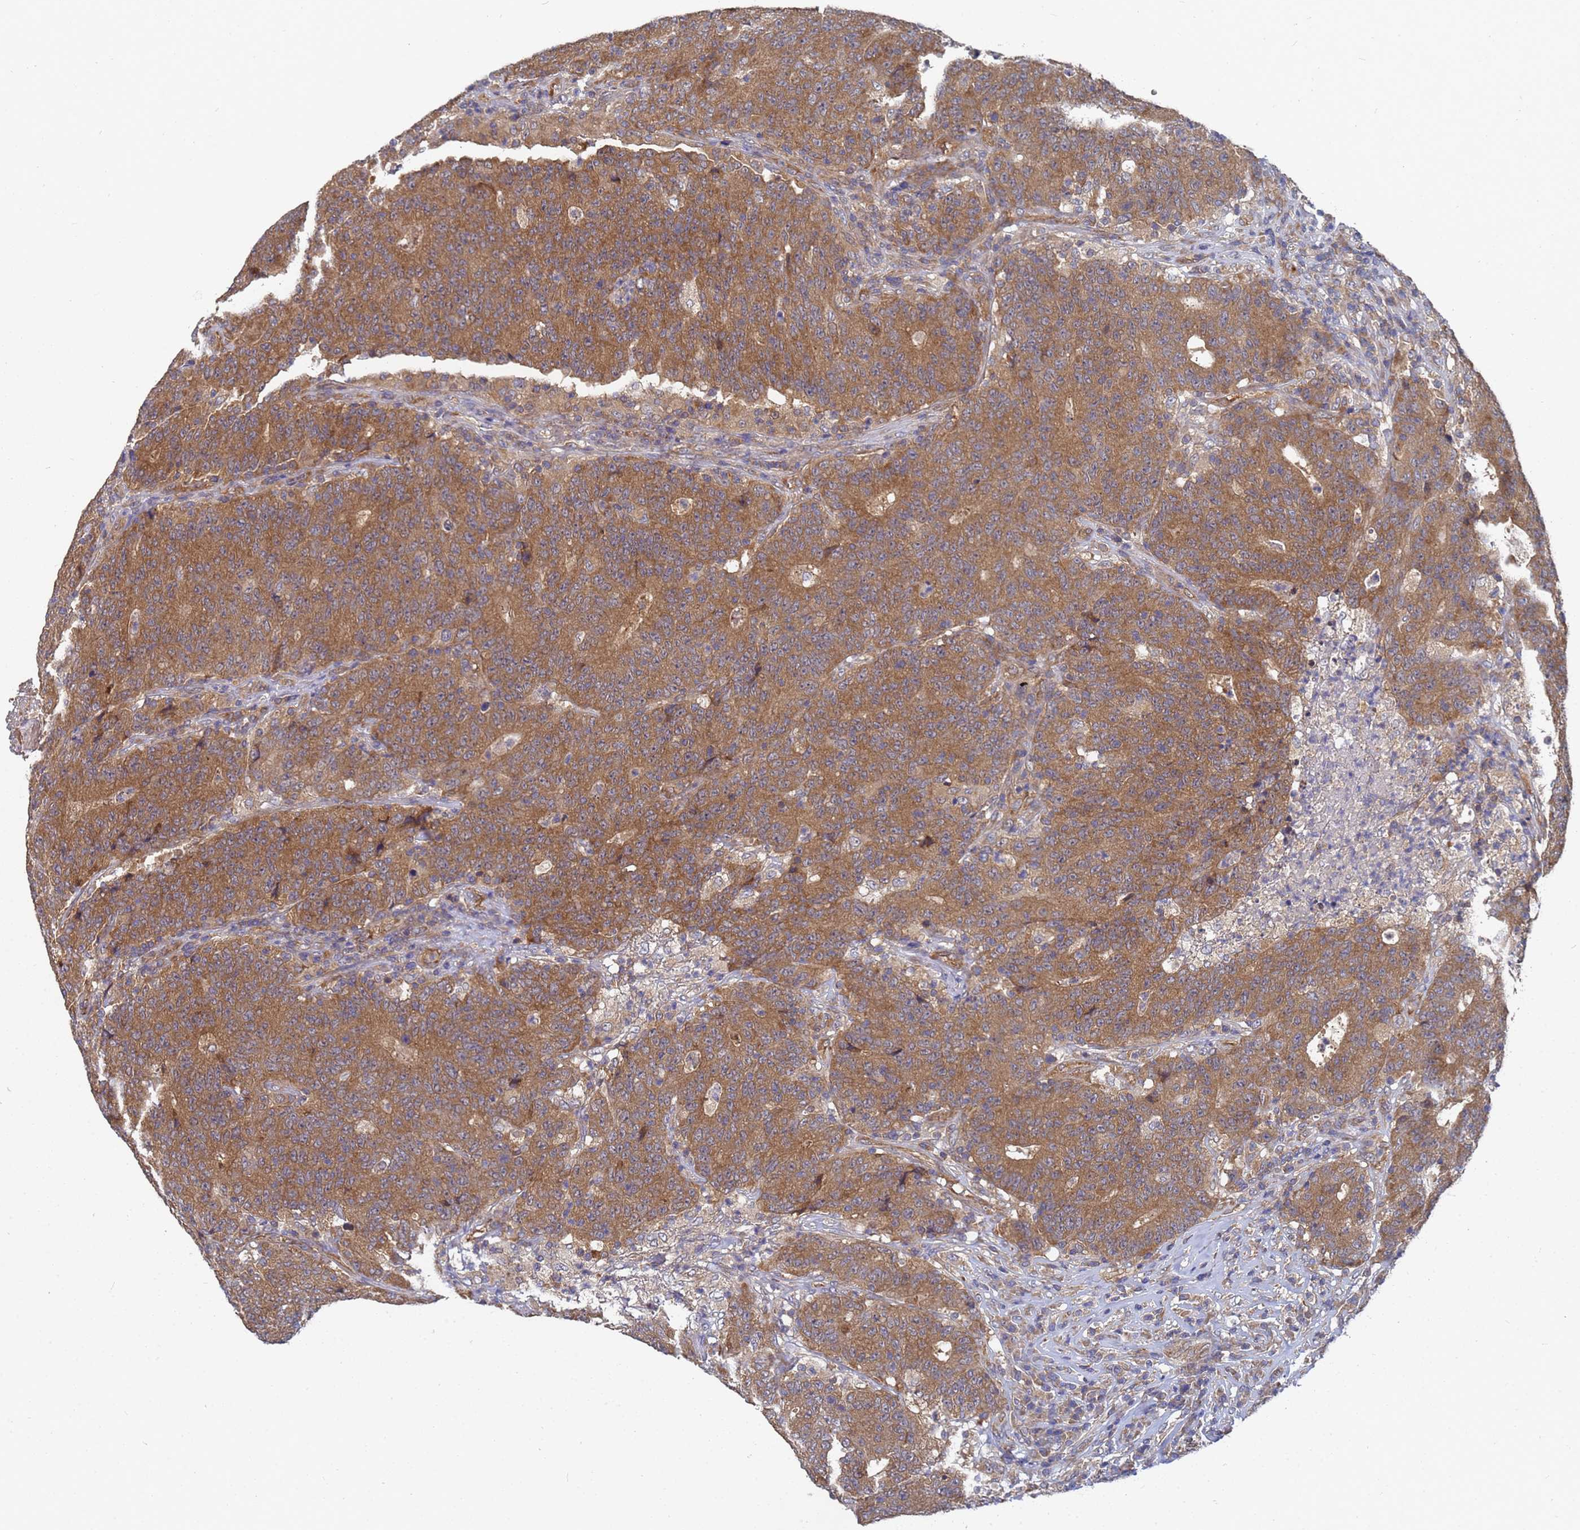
{"staining": {"intensity": "moderate", "quantity": ">75%", "location": "cytoplasmic/membranous"}, "tissue": "colorectal cancer", "cell_type": "Tumor cells", "image_type": "cancer", "snomed": [{"axis": "morphology", "description": "Adenocarcinoma, NOS"}, {"axis": "topography", "description": "Colon"}], "caption": "Immunohistochemical staining of human colorectal cancer shows medium levels of moderate cytoplasmic/membranous protein staining in approximately >75% of tumor cells. The staining was performed using DAB to visualize the protein expression in brown, while the nuclei were stained in blue with hematoxylin (Magnification: 20x).", "gene": "ALS2CL", "patient": {"sex": "female", "age": 75}}